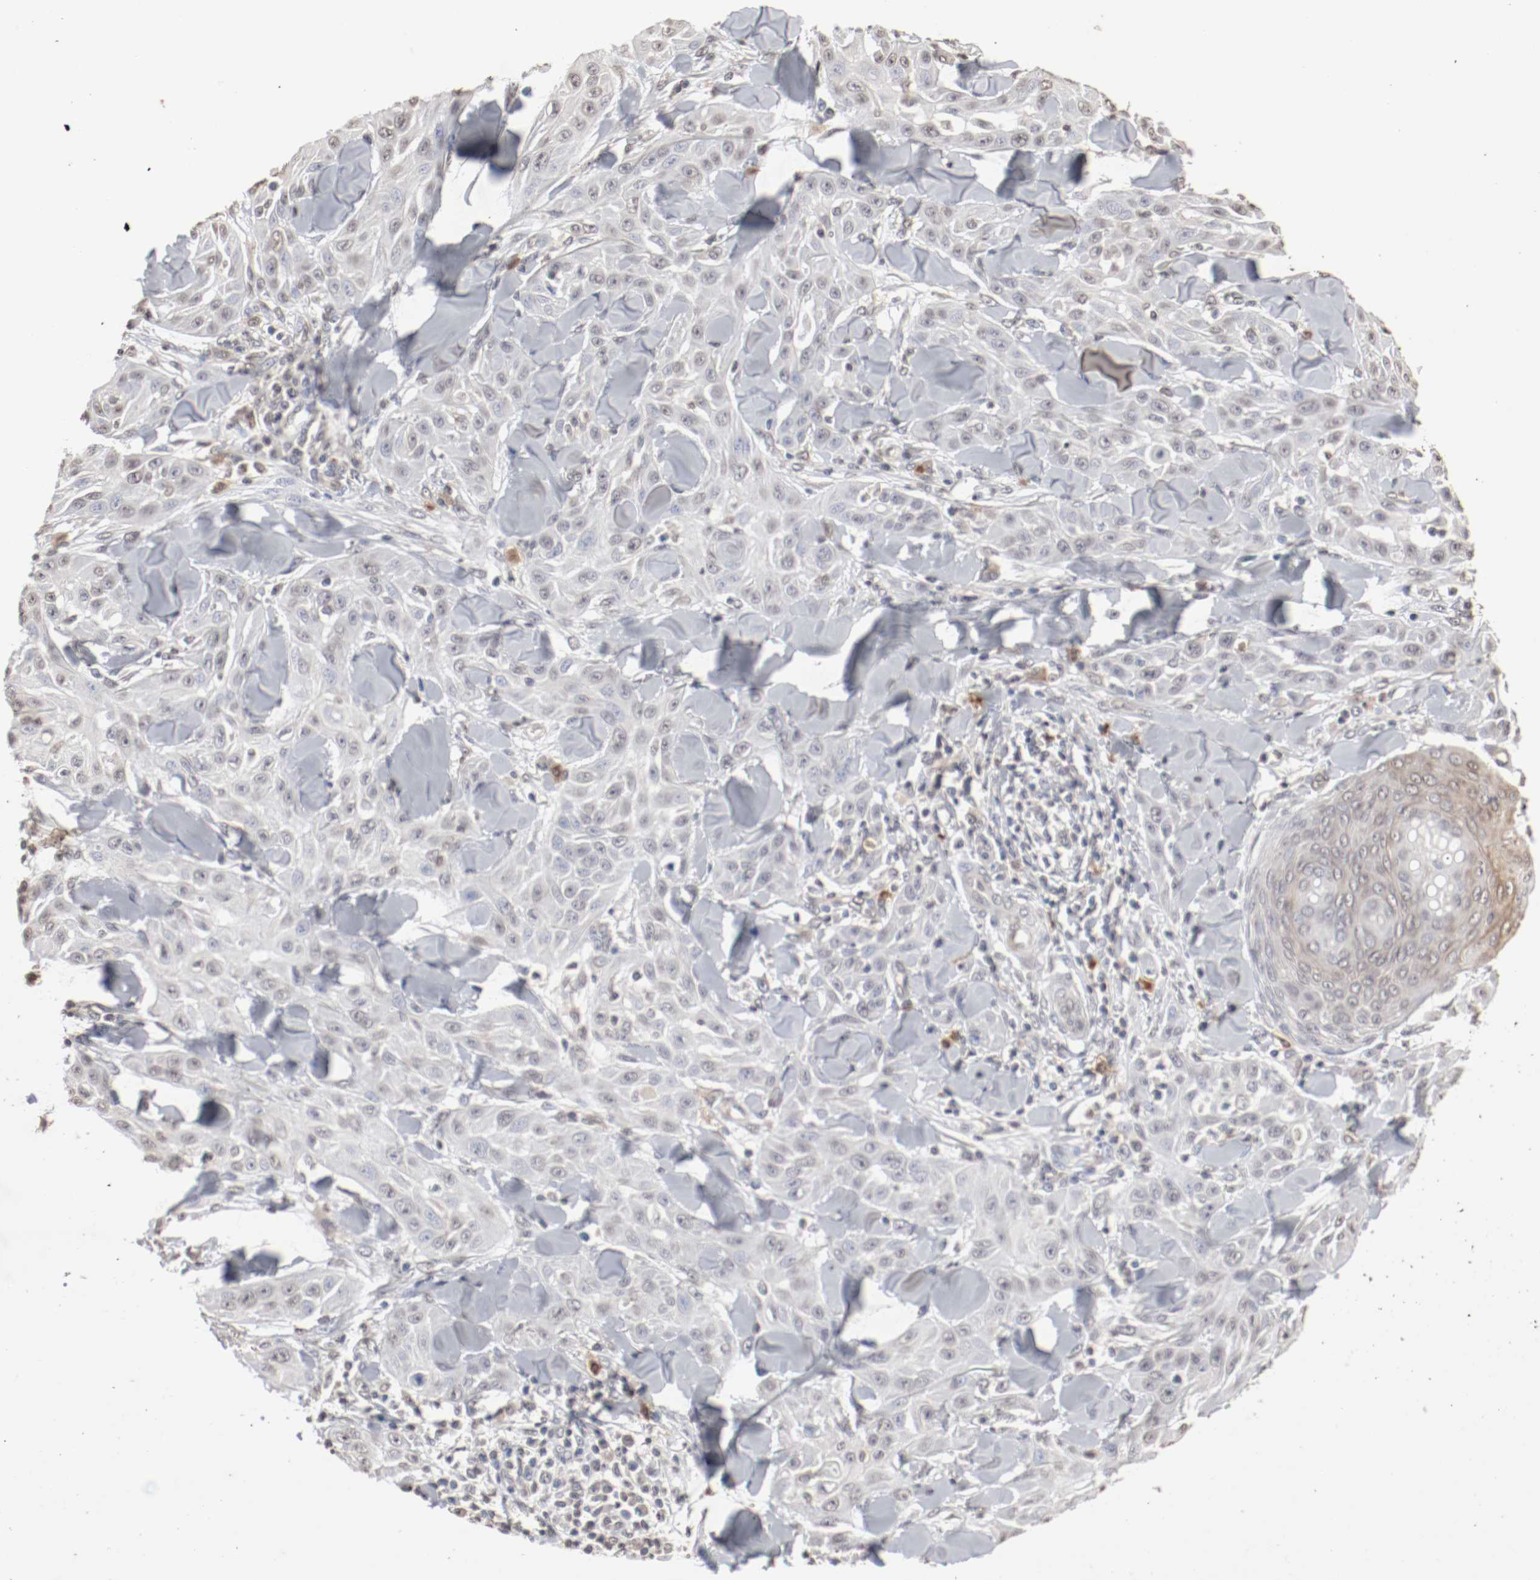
{"staining": {"intensity": "weak", "quantity": "<25%", "location": "cytoplasmic/membranous"}, "tissue": "skin cancer", "cell_type": "Tumor cells", "image_type": "cancer", "snomed": [{"axis": "morphology", "description": "Squamous cell carcinoma, NOS"}, {"axis": "topography", "description": "Skin"}], "caption": "Immunohistochemistry (IHC) histopathology image of neoplastic tissue: human skin cancer (squamous cell carcinoma) stained with DAB demonstrates no significant protein expression in tumor cells.", "gene": "WASL", "patient": {"sex": "male", "age": 24}}